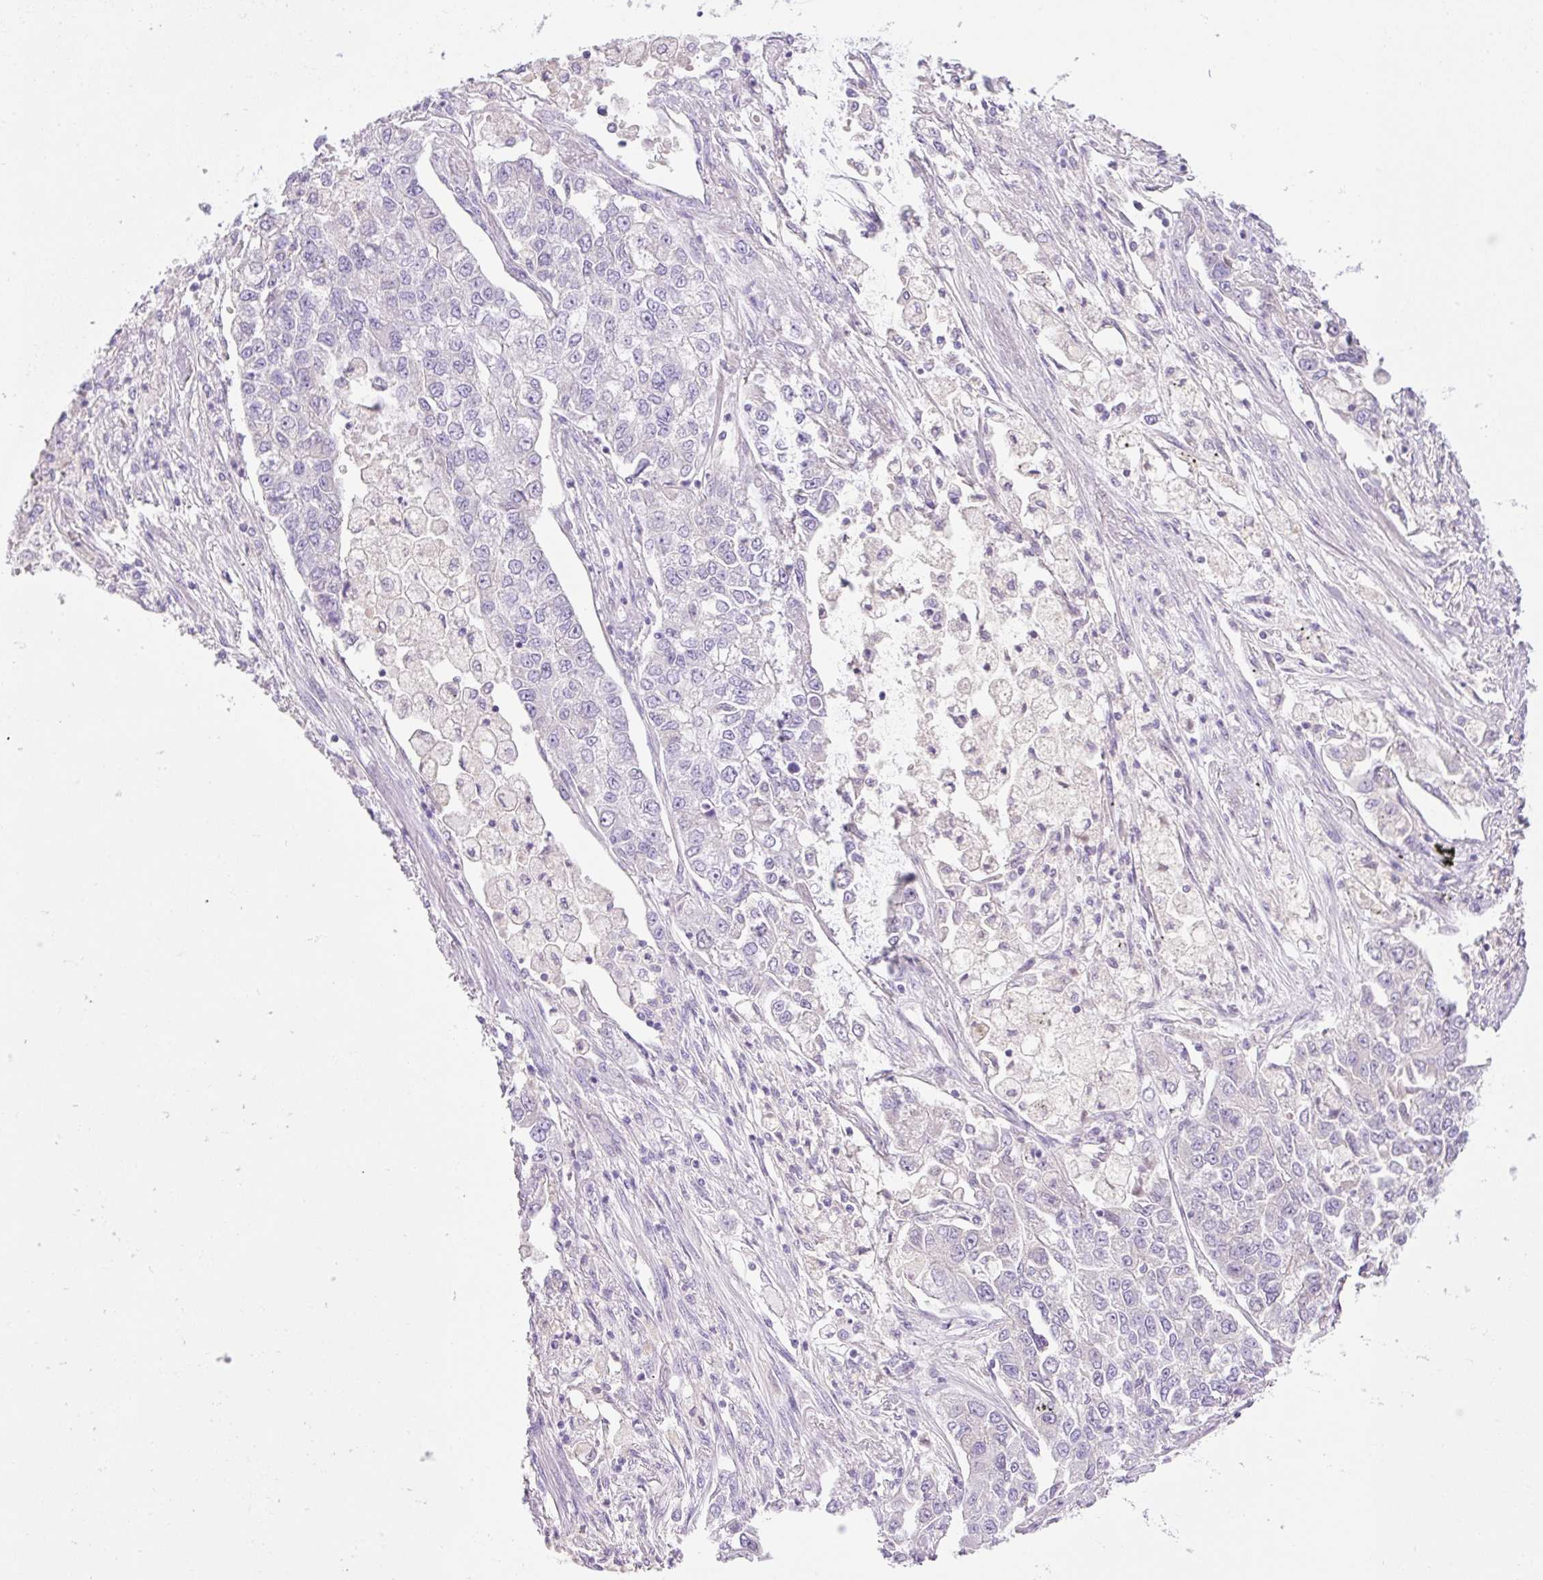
{"staining": {"intensity": "negative", "quantity": "none", "location": "none"}, "tissue": "lung cancer", "cell_type": "Tumor cells", "image_type": "cancer", "snomed": [{"axis": "morphology", "description": "Adenocarcinoma, NOS"}, {"axis": "topography", "description": "Lung"}], "caption": "Immunohistochemistry image of adenocarcinoma (lung) stained for a protein (brown), which demonstrates no positivity in tumor cells. (Brightfield microscopy of DAB (3,3'-diaminobenzidine) immunohistochemistry at high magnification).", "gene": "PALM3", "patient": {"sex": "male", "age": 49}}